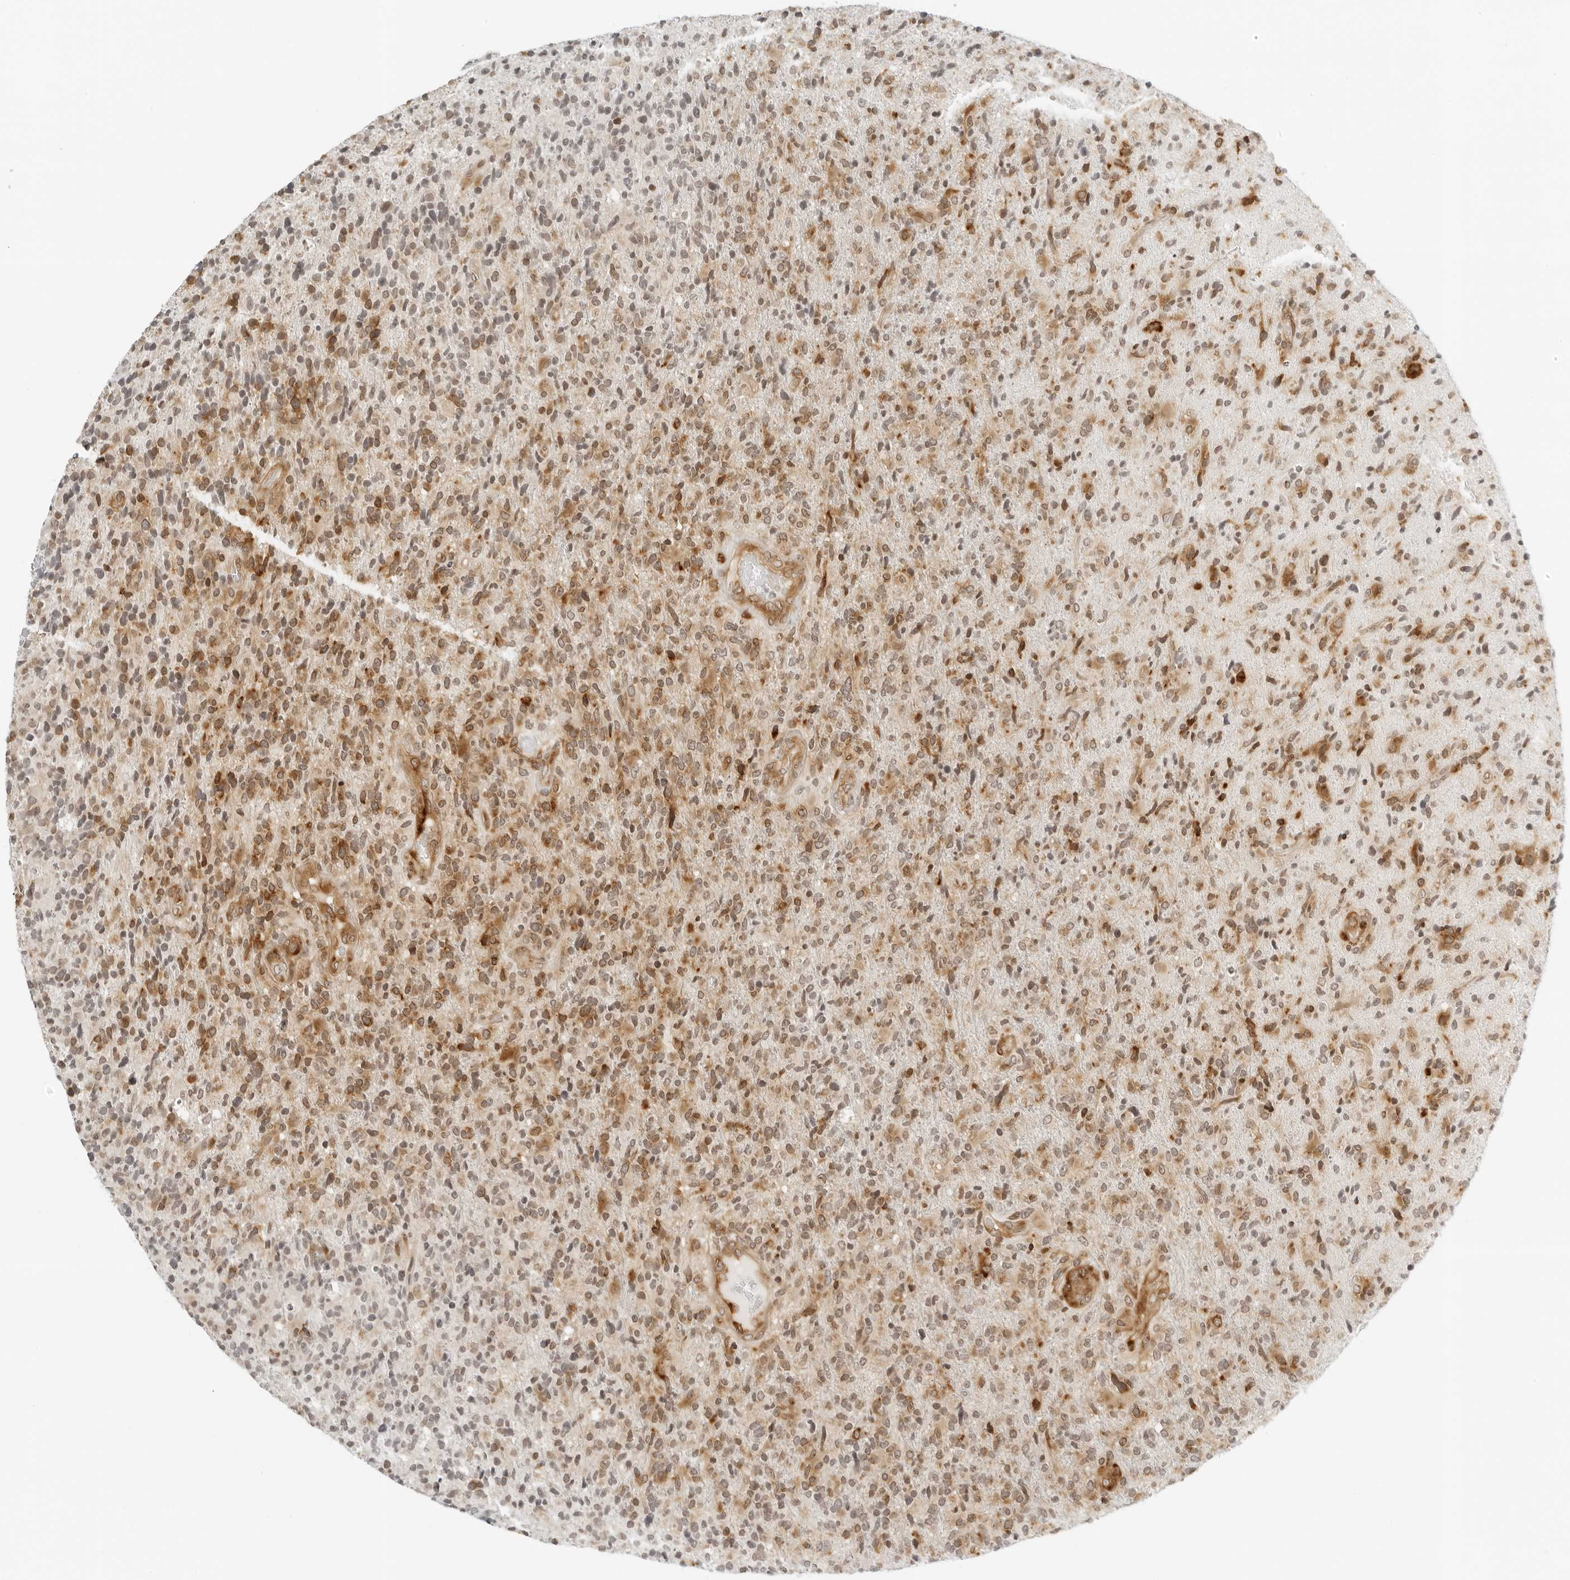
{"staining": {"intensity": "moderate", "quantity": ">75%", "location": "cytoplasmic/membranous,nuclear"}, "tissue": "glioma", "cell_type": "Tumor cells", "image_type": "cancer", "snomed": [{"axis": "morphology", "description": "Glioma, malignant, High grade"}, {"axis": "topography", "description": "Brain"}], "caption": "DAB immunohistochemical staining of human high-grade glioma (malignant) displays moderate cytoplasmic/membranous and nuclear protein expression in about >75% of tumor cells. The protein of interest is stained brown, and the nuclei are stained in blue (DAB (3,3'-diaminobenzidine) IHC with brightfield microscopy, high magnification).", "gene": "EIF4G1", "patient": {"sex": "male", "age": 72}}